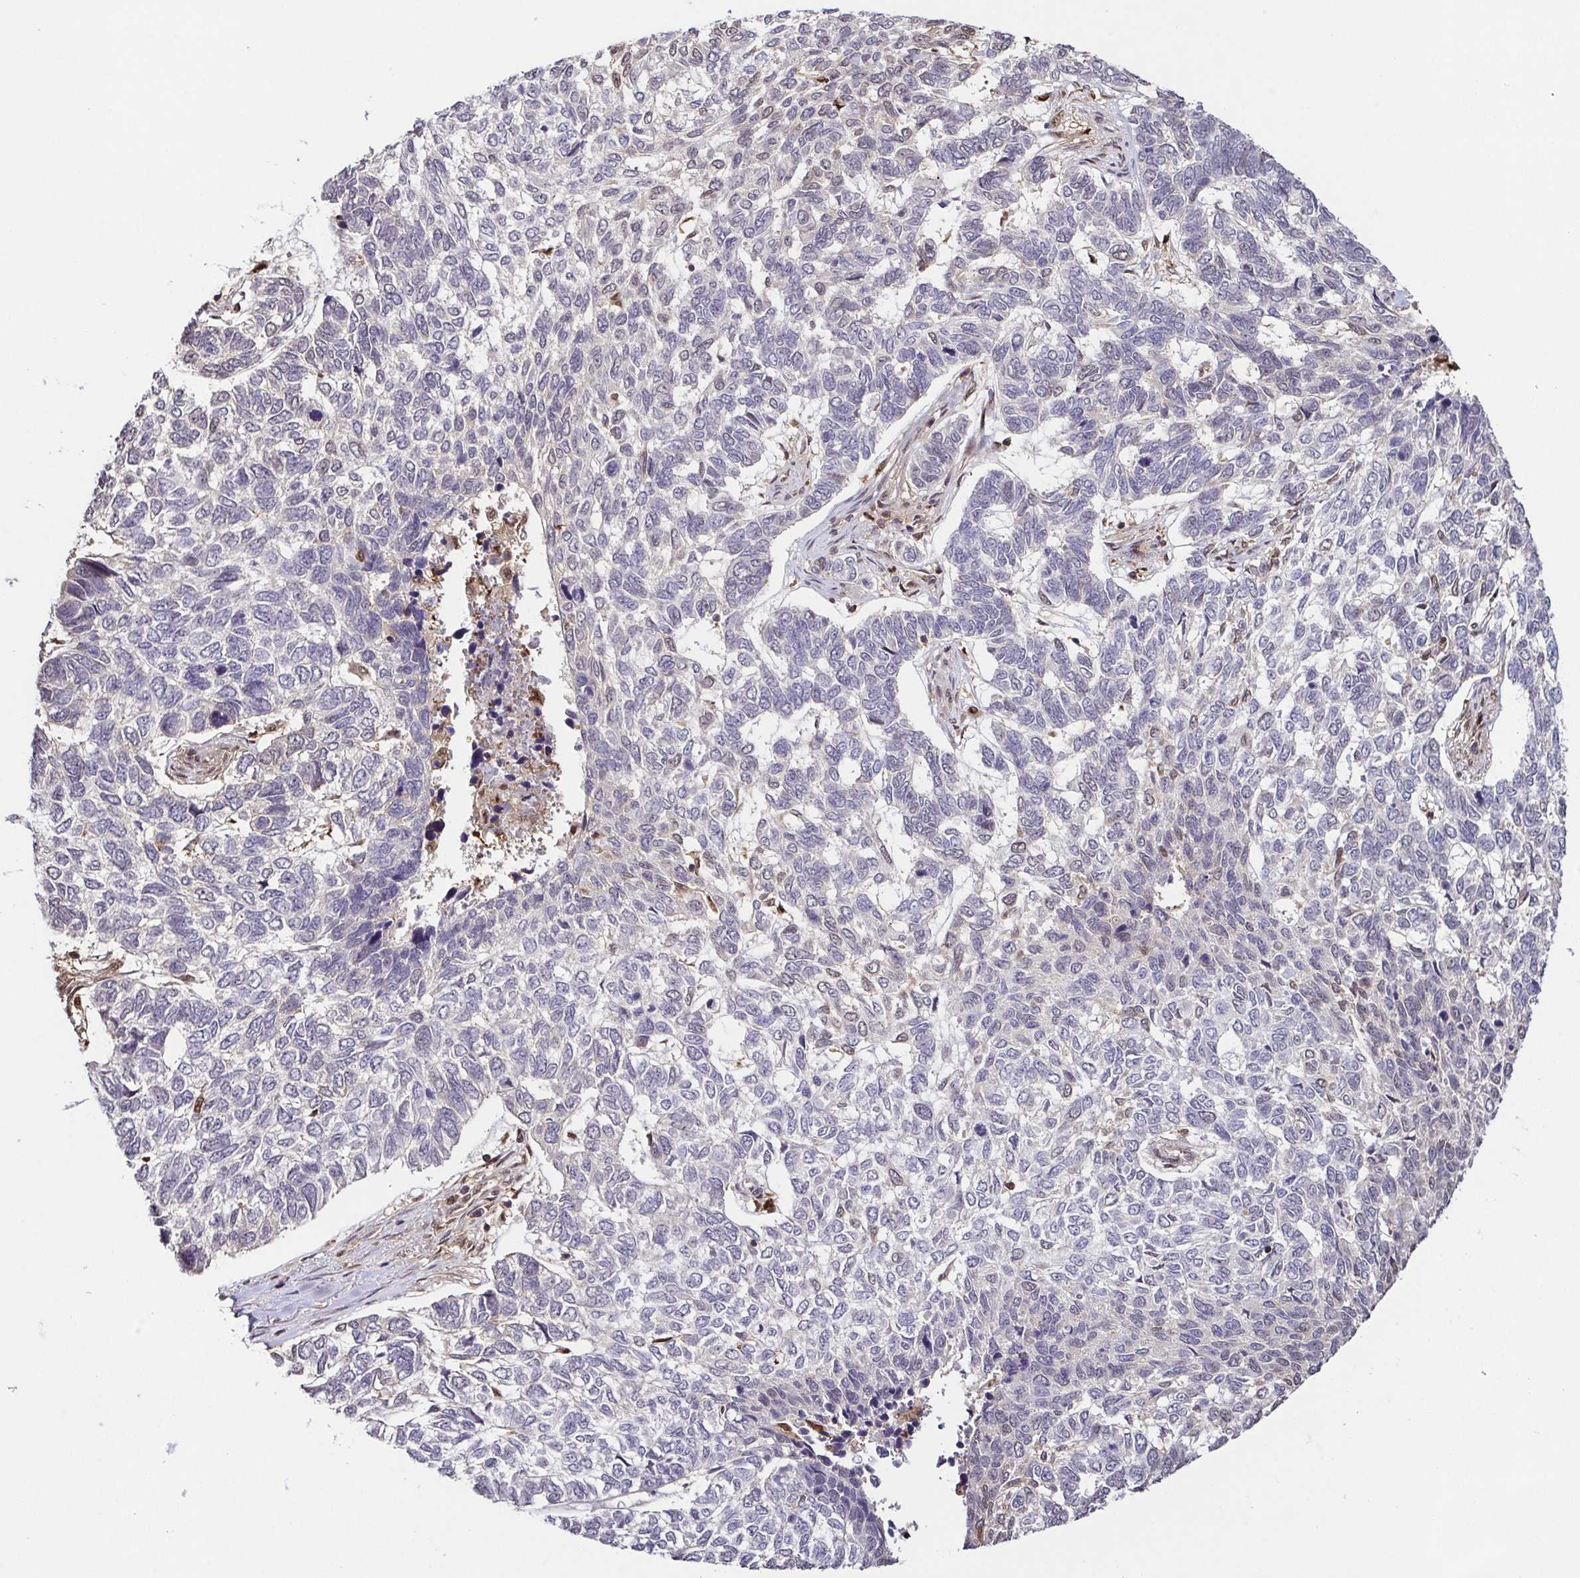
{"staining": {"intensity": "negative", "quantity": "none", "location": "none"}, "tissue": "skin cancer", "cell_type": "Tumor cells", "image_type": "cancer", "snomed": [{"axis": "morphology", "description": "Basal cell carcinoma"}, {"axis": "topography", "description": "Skin"}], "caption": "An immunohistochemistry (IHC) photomicrograph of basal cell carcinoma (skin) is shown. There is no staining in tumor cells of basal cell carcinoma (skin). (DAB (3,3'-diaminobenzidine) IHC with hematoxylin counter stain).", "gene": "PSMB9", "patient": {"sex": "female", "age": 65}}